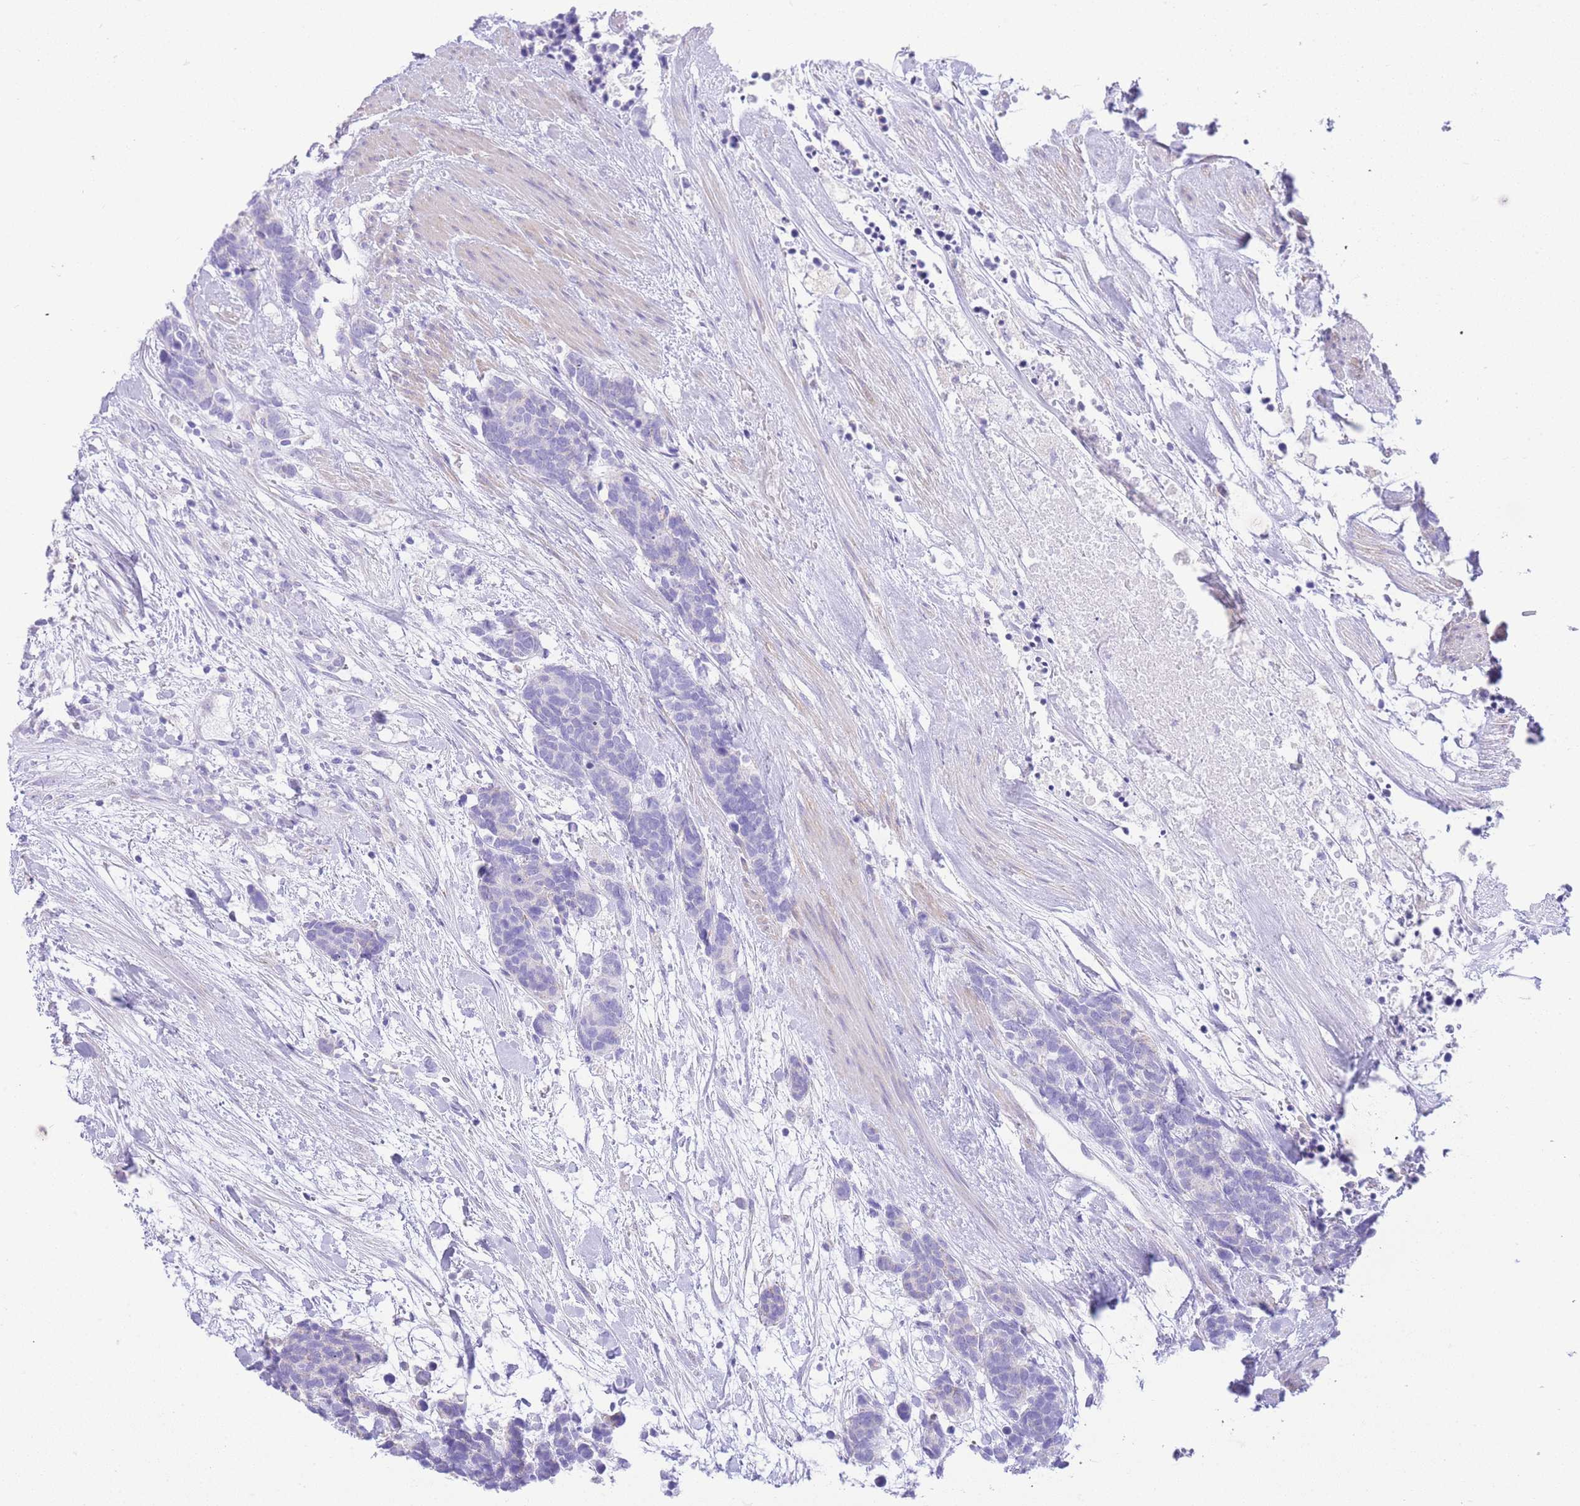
{"staining": {"intensity": "negative", "quantity": "none", "location": "none"}, "tissue": "carcinoid", "cell_type": "Tumor cells", "image_type": "cancer", "snomed": [{"axis": "morphology", "description": "Carcinoma, NOS"}, {"axis": "morphology", "description": "Carcinoid, malignant, NOS"}, {"axis": "topography", "description": "Prostate"}], "caption": "There is no significant expression in tumor cells of carcinoid.", "gene": "ACSM4", "patient": {"sex": "male", "age": 57}}